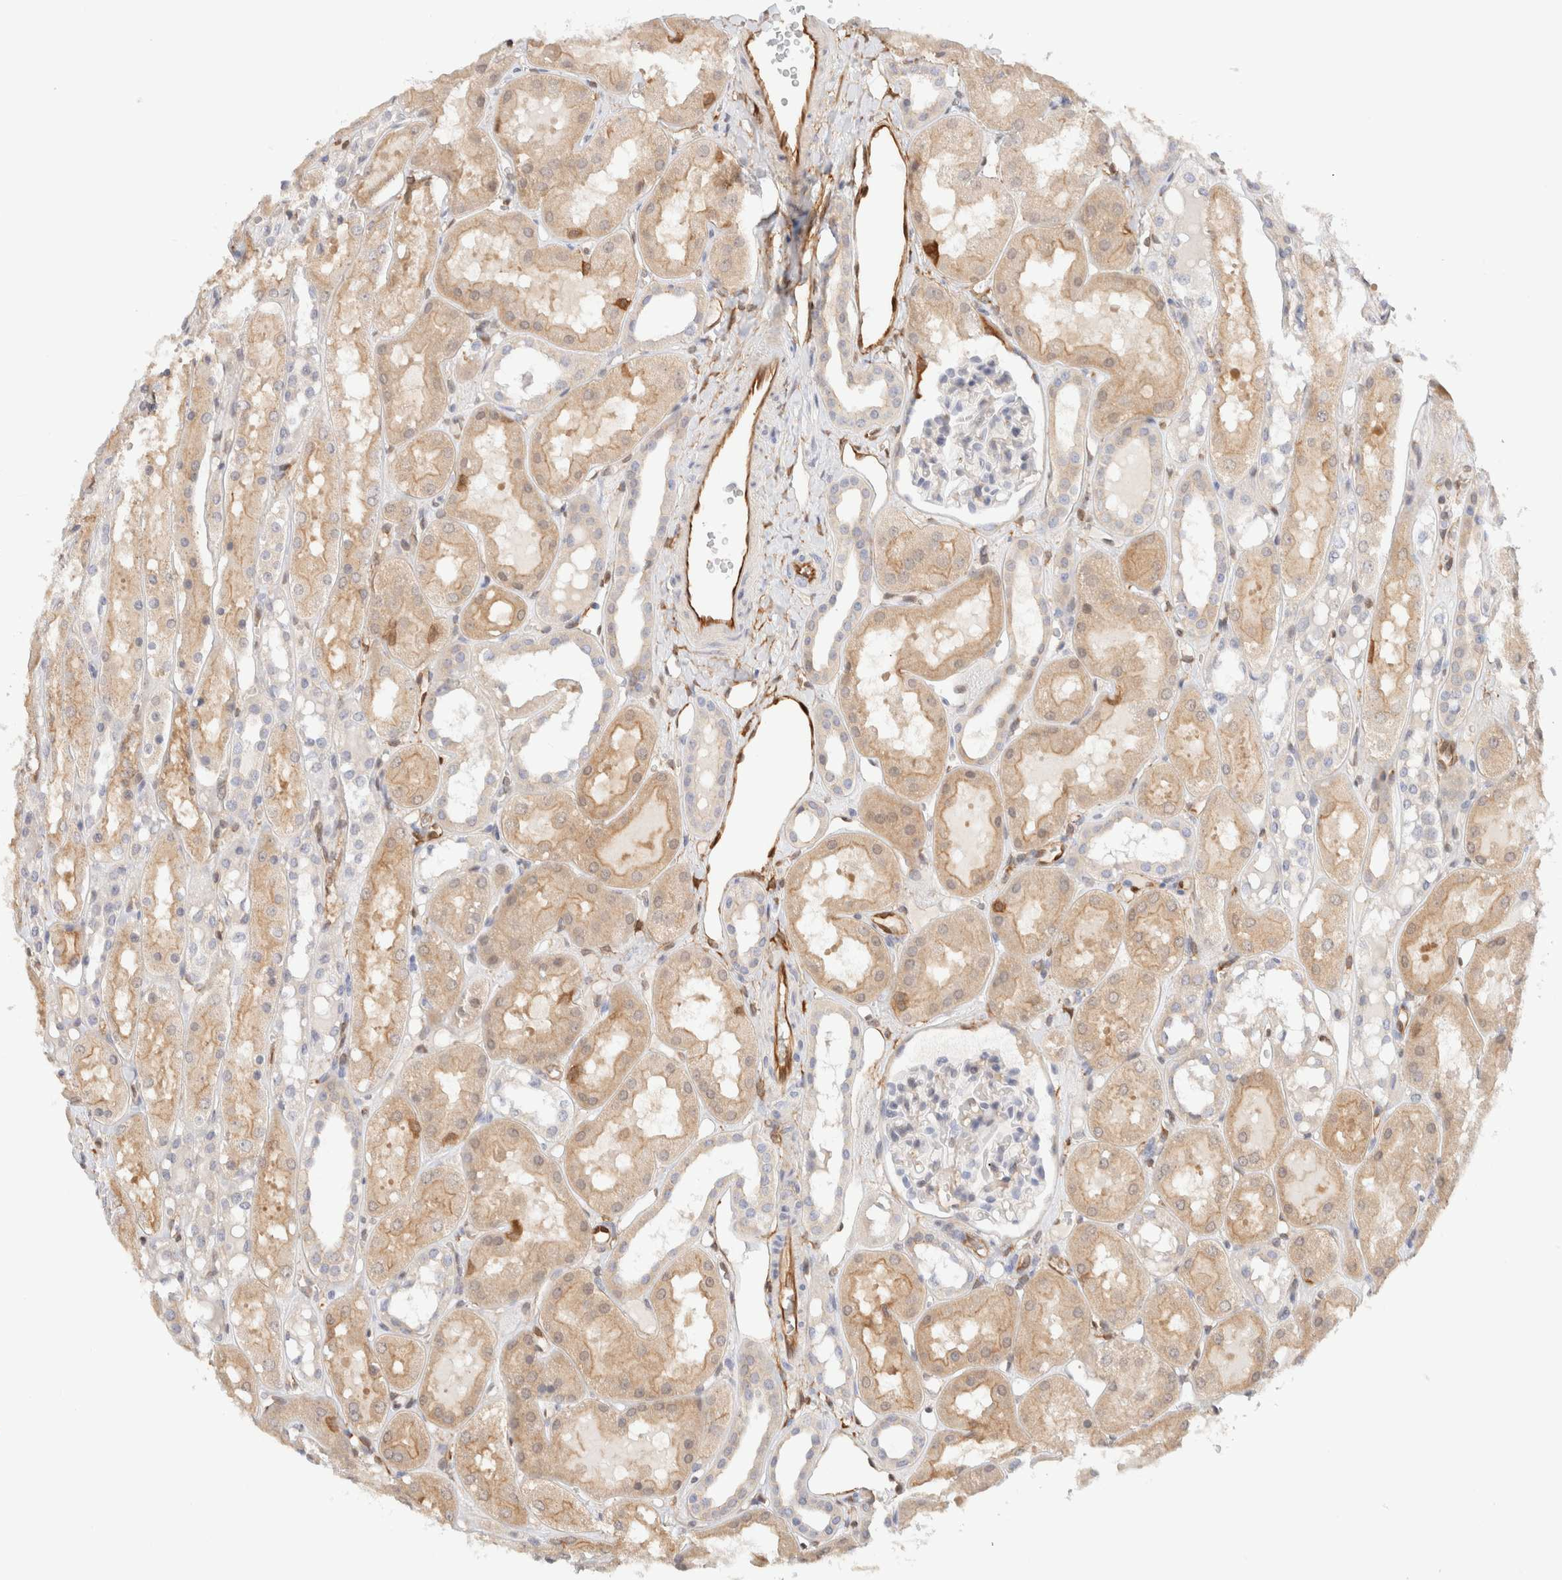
{"staining": {"intensity": "negative", "quantity": "none", "location": "none"}, "tissue": "kidney", "cell_type": "Cells in glomeruli", "image_type": "normal", "snomed": [{"axis": "morphology", "description": "Normal tissue, NOS"}, {"axis": "topography", "description": "Kidney"}, {"axis": "topography", "description": "Urinary bladder"}], "caption": "DAB immunohistochemical staining of benign kidney shows no significant staining in cells in glomeruli.", "gene": "LMCD1", "patient": {"sex": "male", "age": 16}}